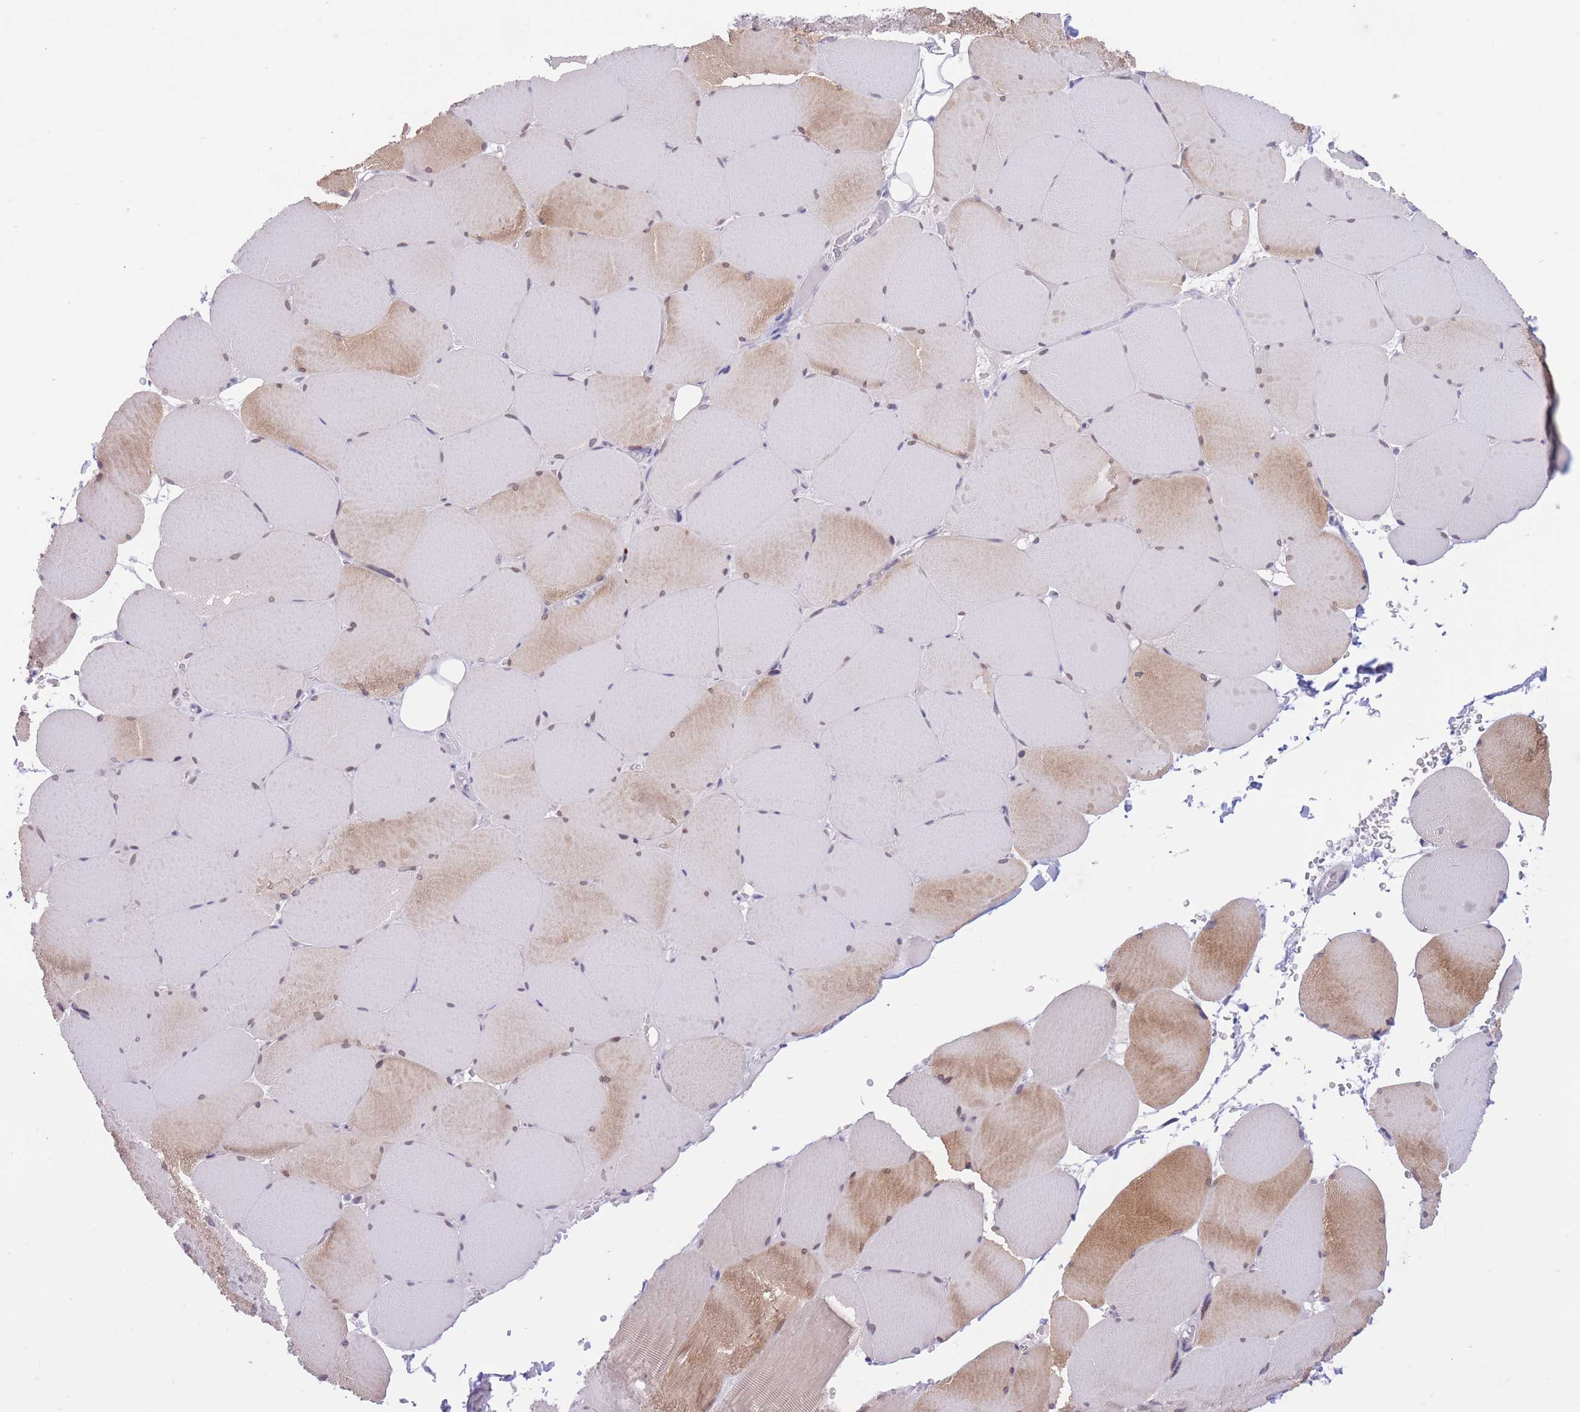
{"staining": {"intensity": "moderate", "quantity": "25%-75%", "location": "cytoplasmic/membranous"}, "tissue": "skeletal muscle", "cell_type": "Myocytes", "image_type": "normal", "snomed": [{"axis": "morphology", "description": "Normal tissue, NOS"}, {"axis": "topography", "description": "Skeletal muscle"}, {"axis": "topography", "description": "Head-Neck"}], "caption": "High-power microscopy captured an immunohistochemistry photomicrograph of benign skeletal muscle, revealing moderate cytoplasmic/membranous expression in about 25%-75% of myocytes.", "gene": "RPL39L", "patient": {"sex": "male", "age": 66}}